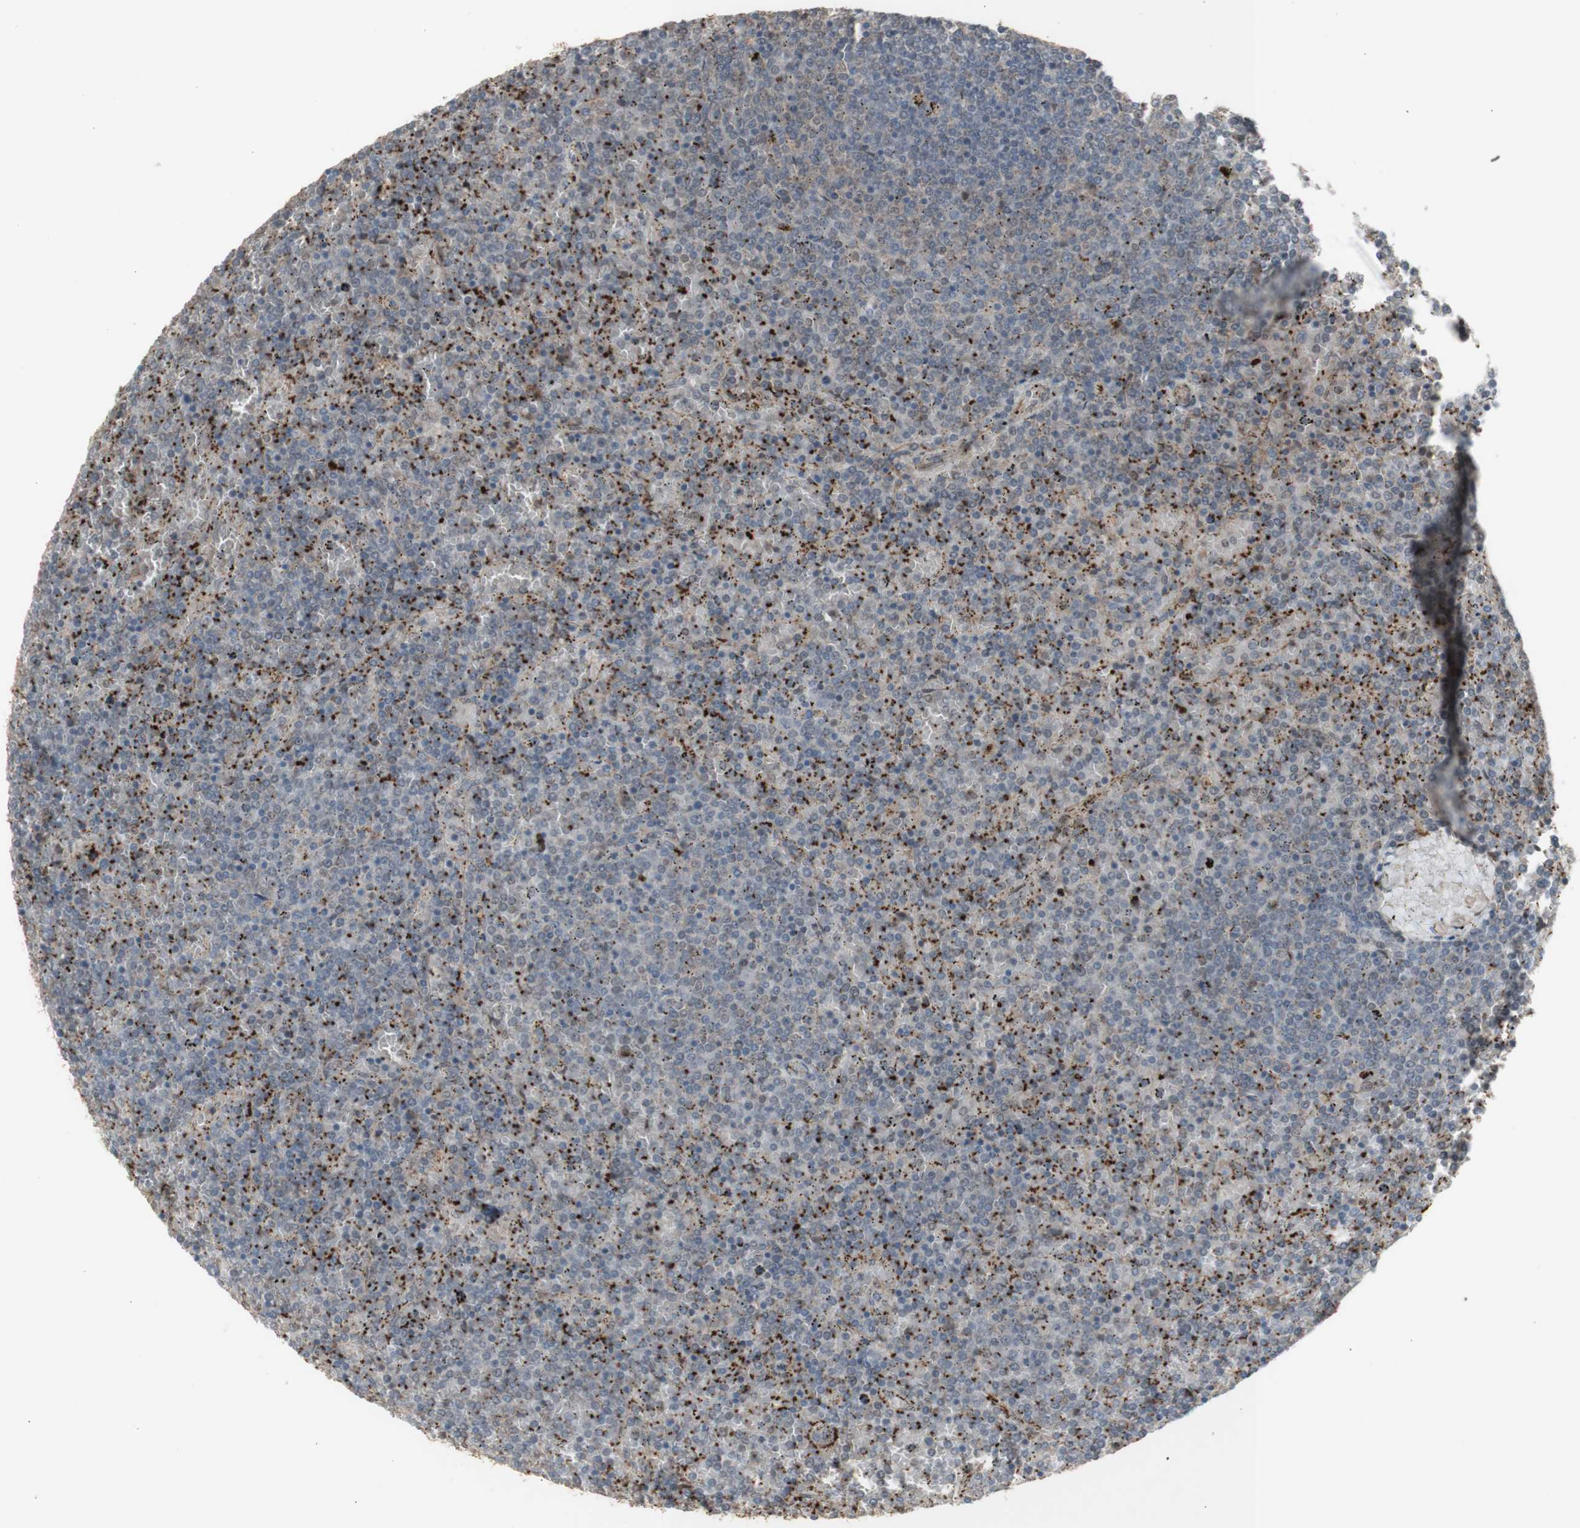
{"staining": {"intensity": "weak", "quantity": "<25%", "location": "cytoplasmic/membranous"}, "tissue": "lymphoma", "cell_type": "Tumor cells", "image_type": "cancer", "snomed": [{"axis": "morphology", "description": "Malignant lymphoma, non-Hodgkin's type, Low grade"}, {"axis": "topography", "description": "Spleen"}], "caption": "Tumor cells are negative for brown protein staining in malignant lymphoma, non-Hodgkin's type (low-grade). The staining was performed using DAB (3,3'-diaminobenzidine) to visualize the protein expression in brown, while the nuclei were stained in blue with hematoxylin (Magnification: 20x).", "gene": "ALOX12", "patient": {"sex": "female", "age": 77}}